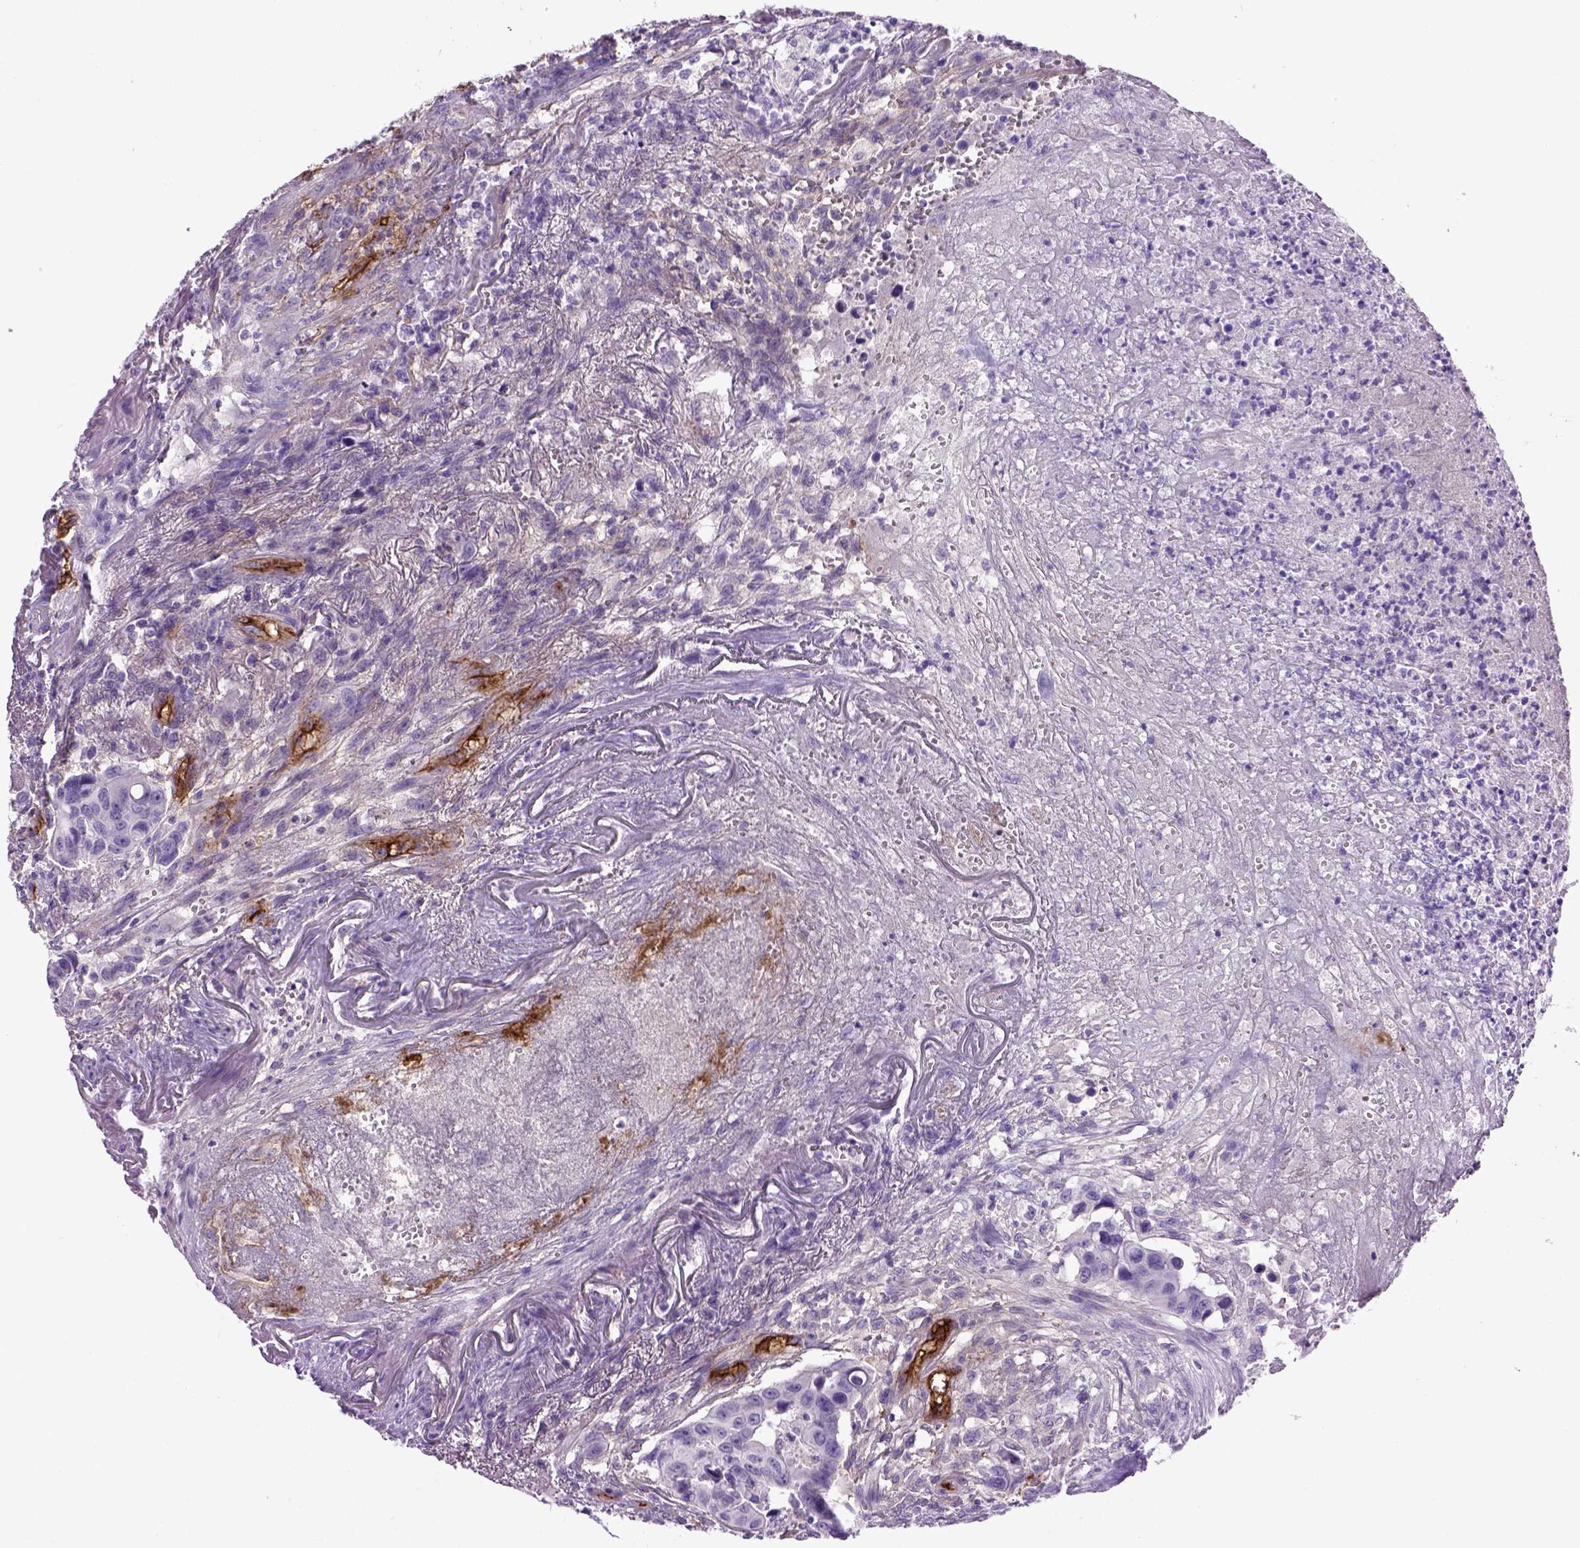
{"staining": {"intensity": "negative", "quantity": "none", "location": "none"}, "tissue": "colorectal cancer", "cell_type": "Tumor cells", "image_type": "cancer", "snomed": [{"axis": "morphology", "description": "Adenocarcinoma, NOS"}, {"axis": "topography", "description": "Colon"}], "caption": "IHC micrograph of adenocarcinoma (colorectal) stained for a protein (brown), which reveals no positivity in tumor cells.", "gene": "ENG", "patient": {"sex": "female", "age": 87}}